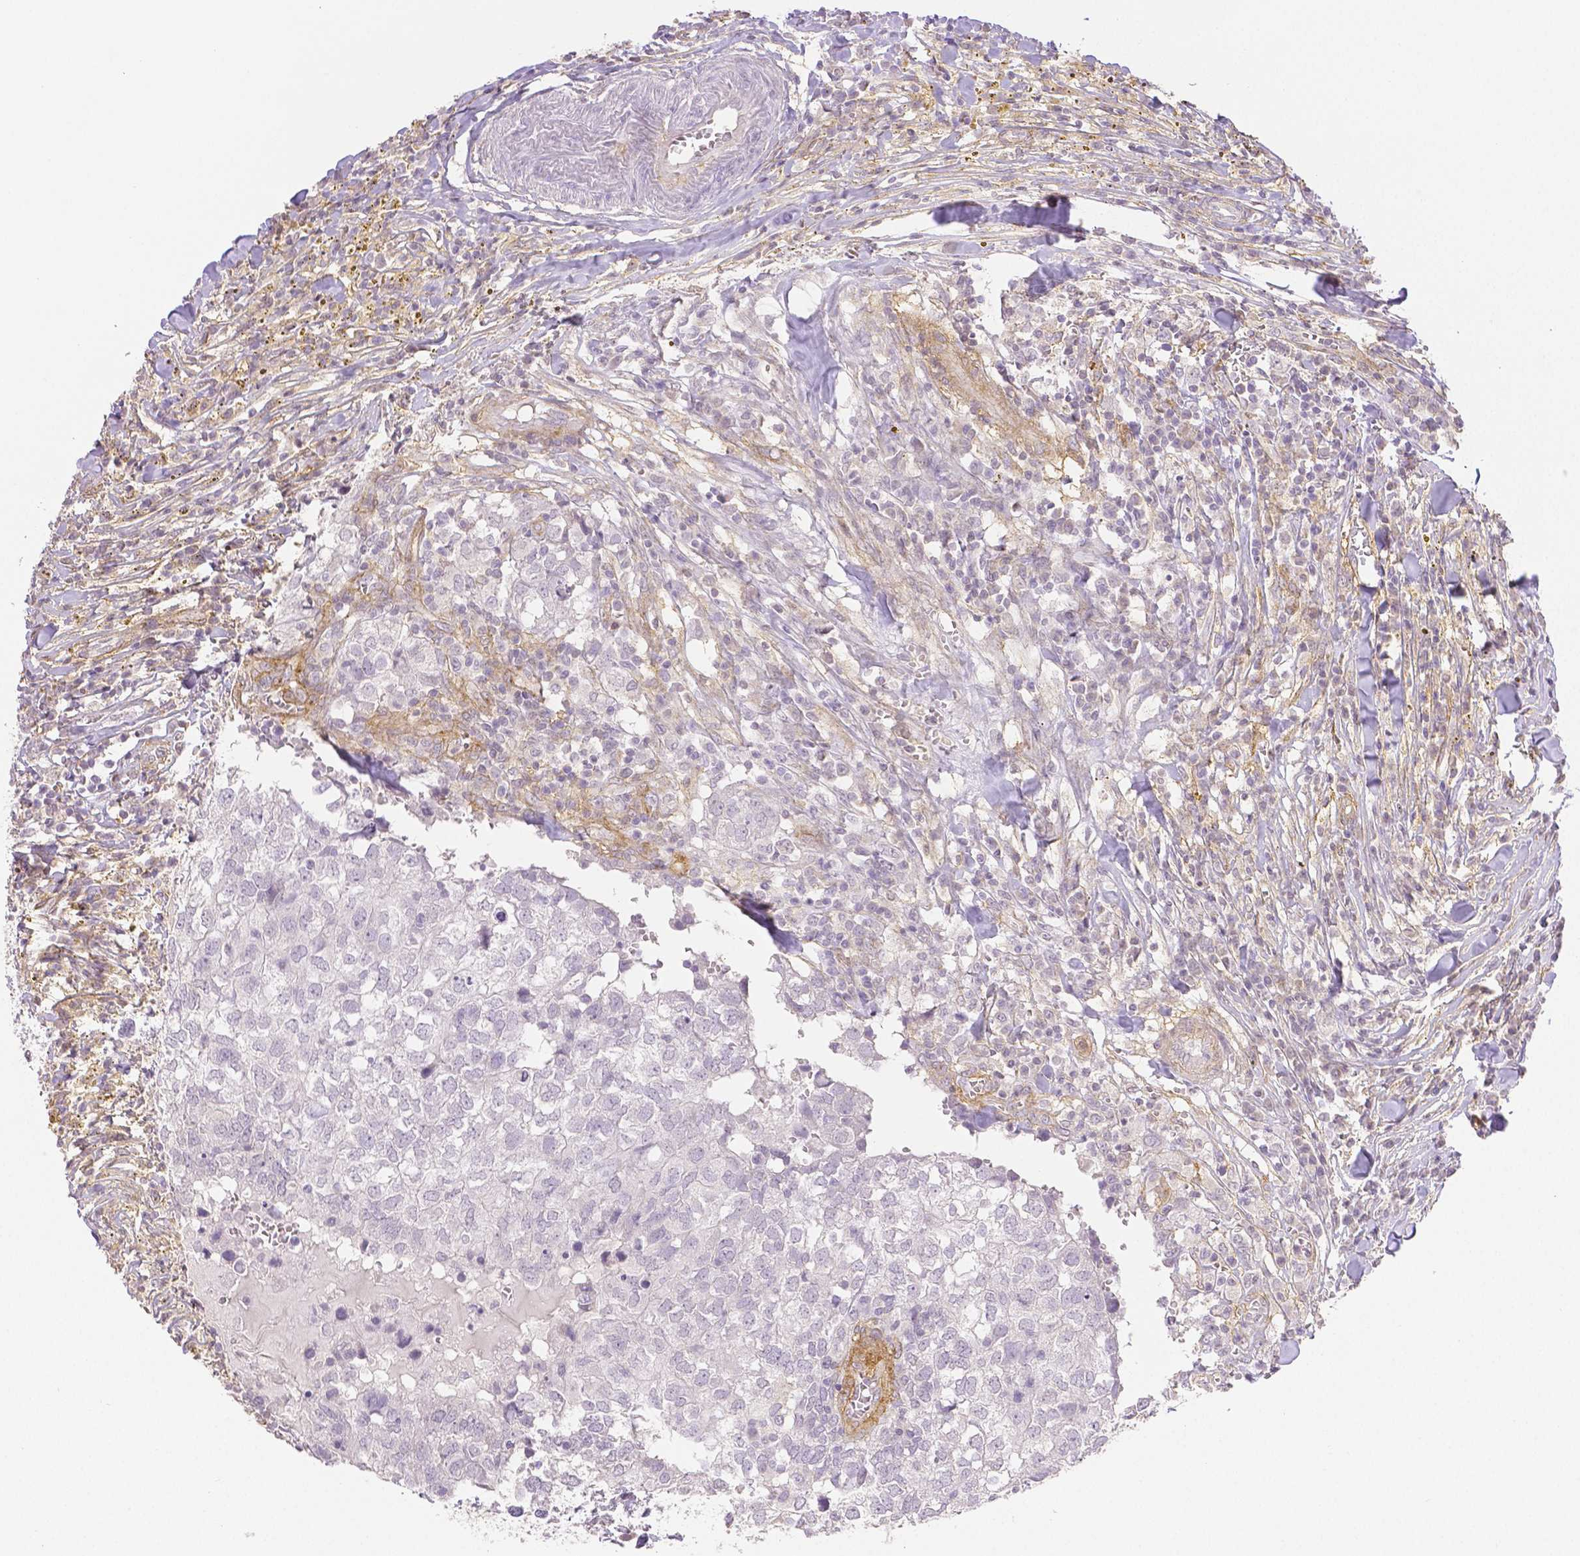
{"staining": {"intensity": "negative", "quantity": "none", "location": "none"}, "tissue": "breast cancer", "cell_type": "Tumor cells", "image_type": "cancer", "snomed": [{"axis": "morphology", "description": "Duct carcinoma"}, {"axis": "topography", "description": "Breast"}], "caption": "Photomicrograph shows no significant protein expression in tumor cells of breast cancer. (DAB (3,3'-diaminobenzidine) IHC, high magnification).", "gene": "THY1", "patient": {"sex": "female", "age": 30}}